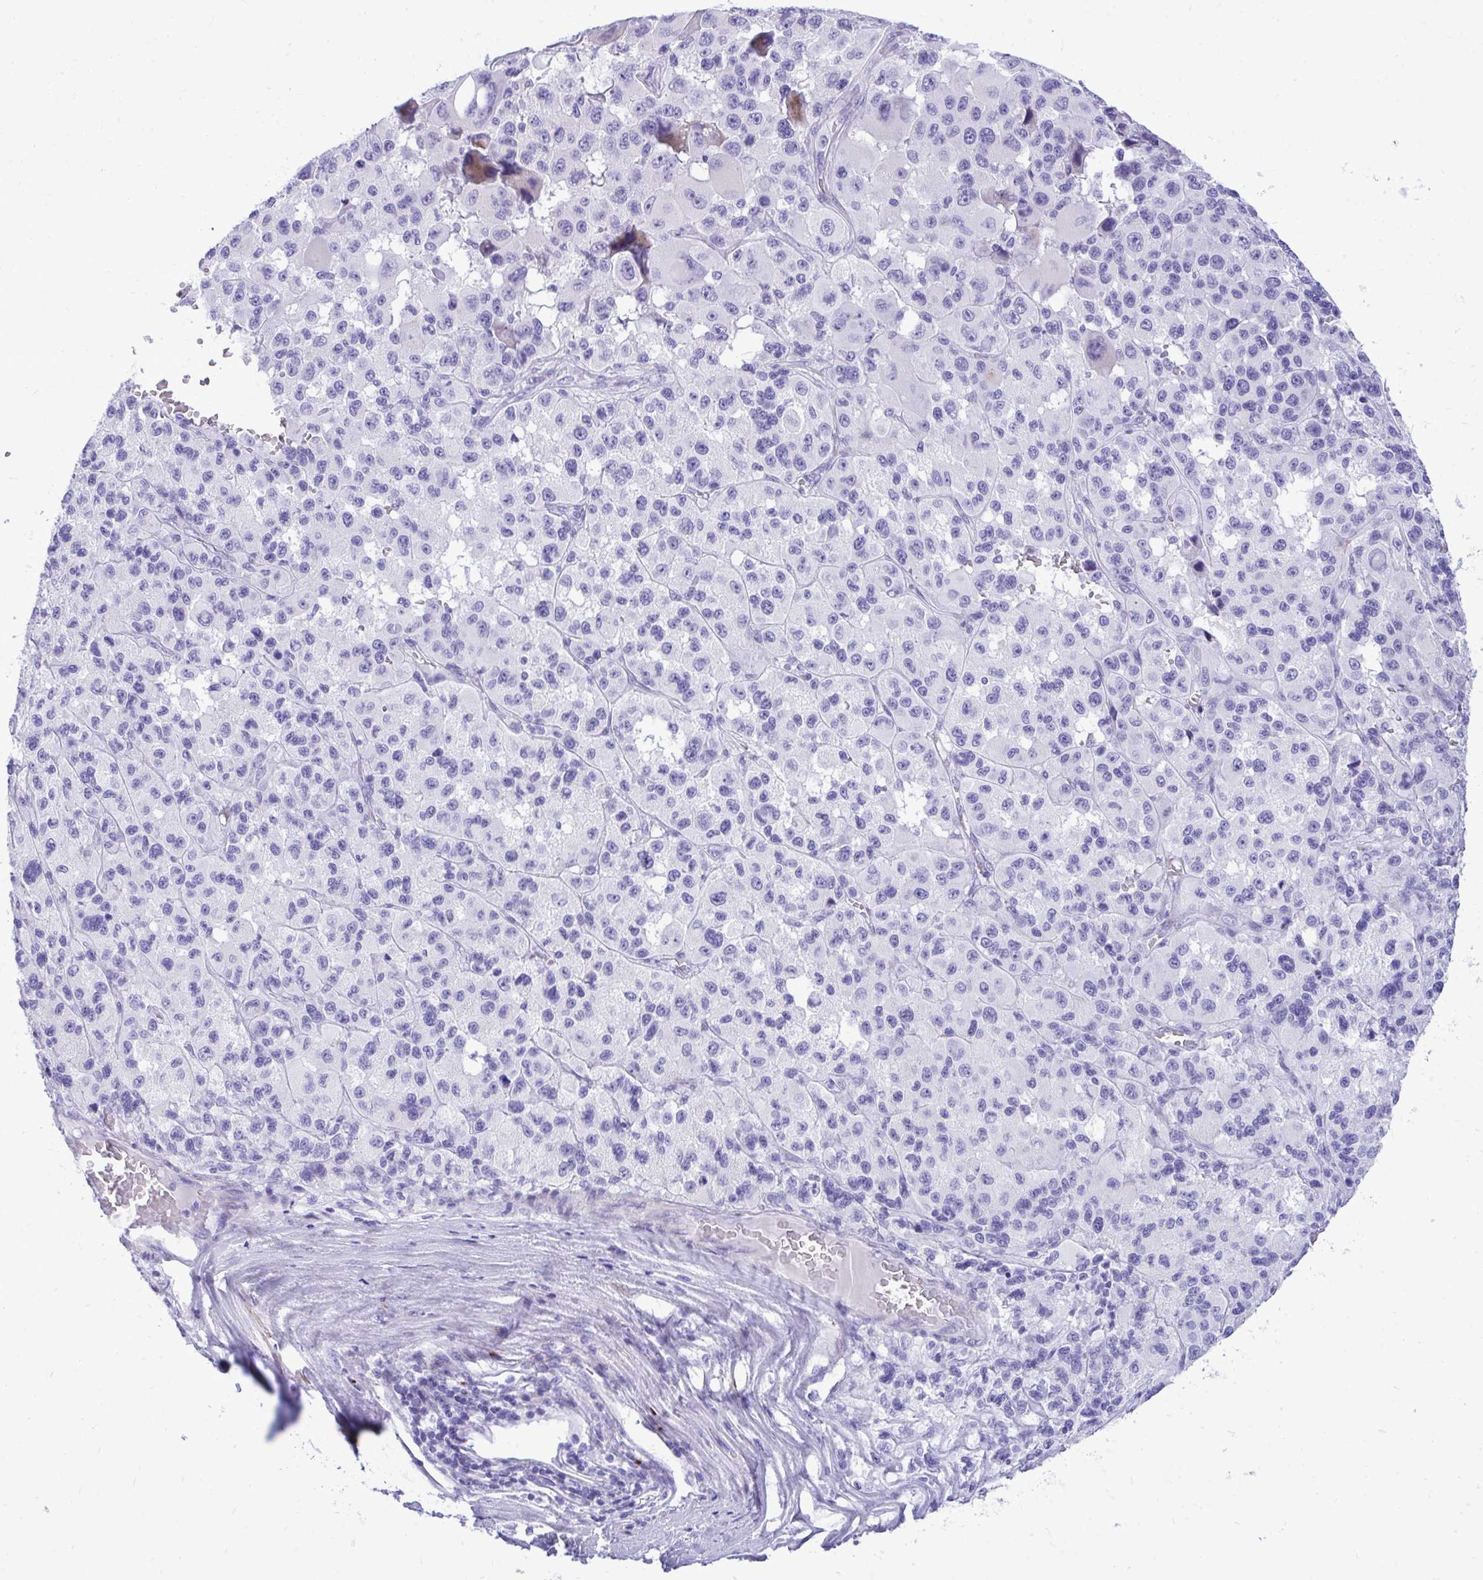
{"staining": {"intensity": "negative", "quantity": "none", "location": "none"}, "tissue": "melanoma", "cell_type": "Tumor cells", "image_type": "cancer", "snomed": [{"axis": "morphology", "description": "Malignant melanoma, Metastatic site"}, {"axis": "topography", "description": "Lymph node"}], "caption": "Malignant melanoma (metastatic site) stained for a protein using immunohistochemistry shows no expression tumor cells.", "gene": "ANKDD1B", "patient": {"sex": "female", "age": 65}}